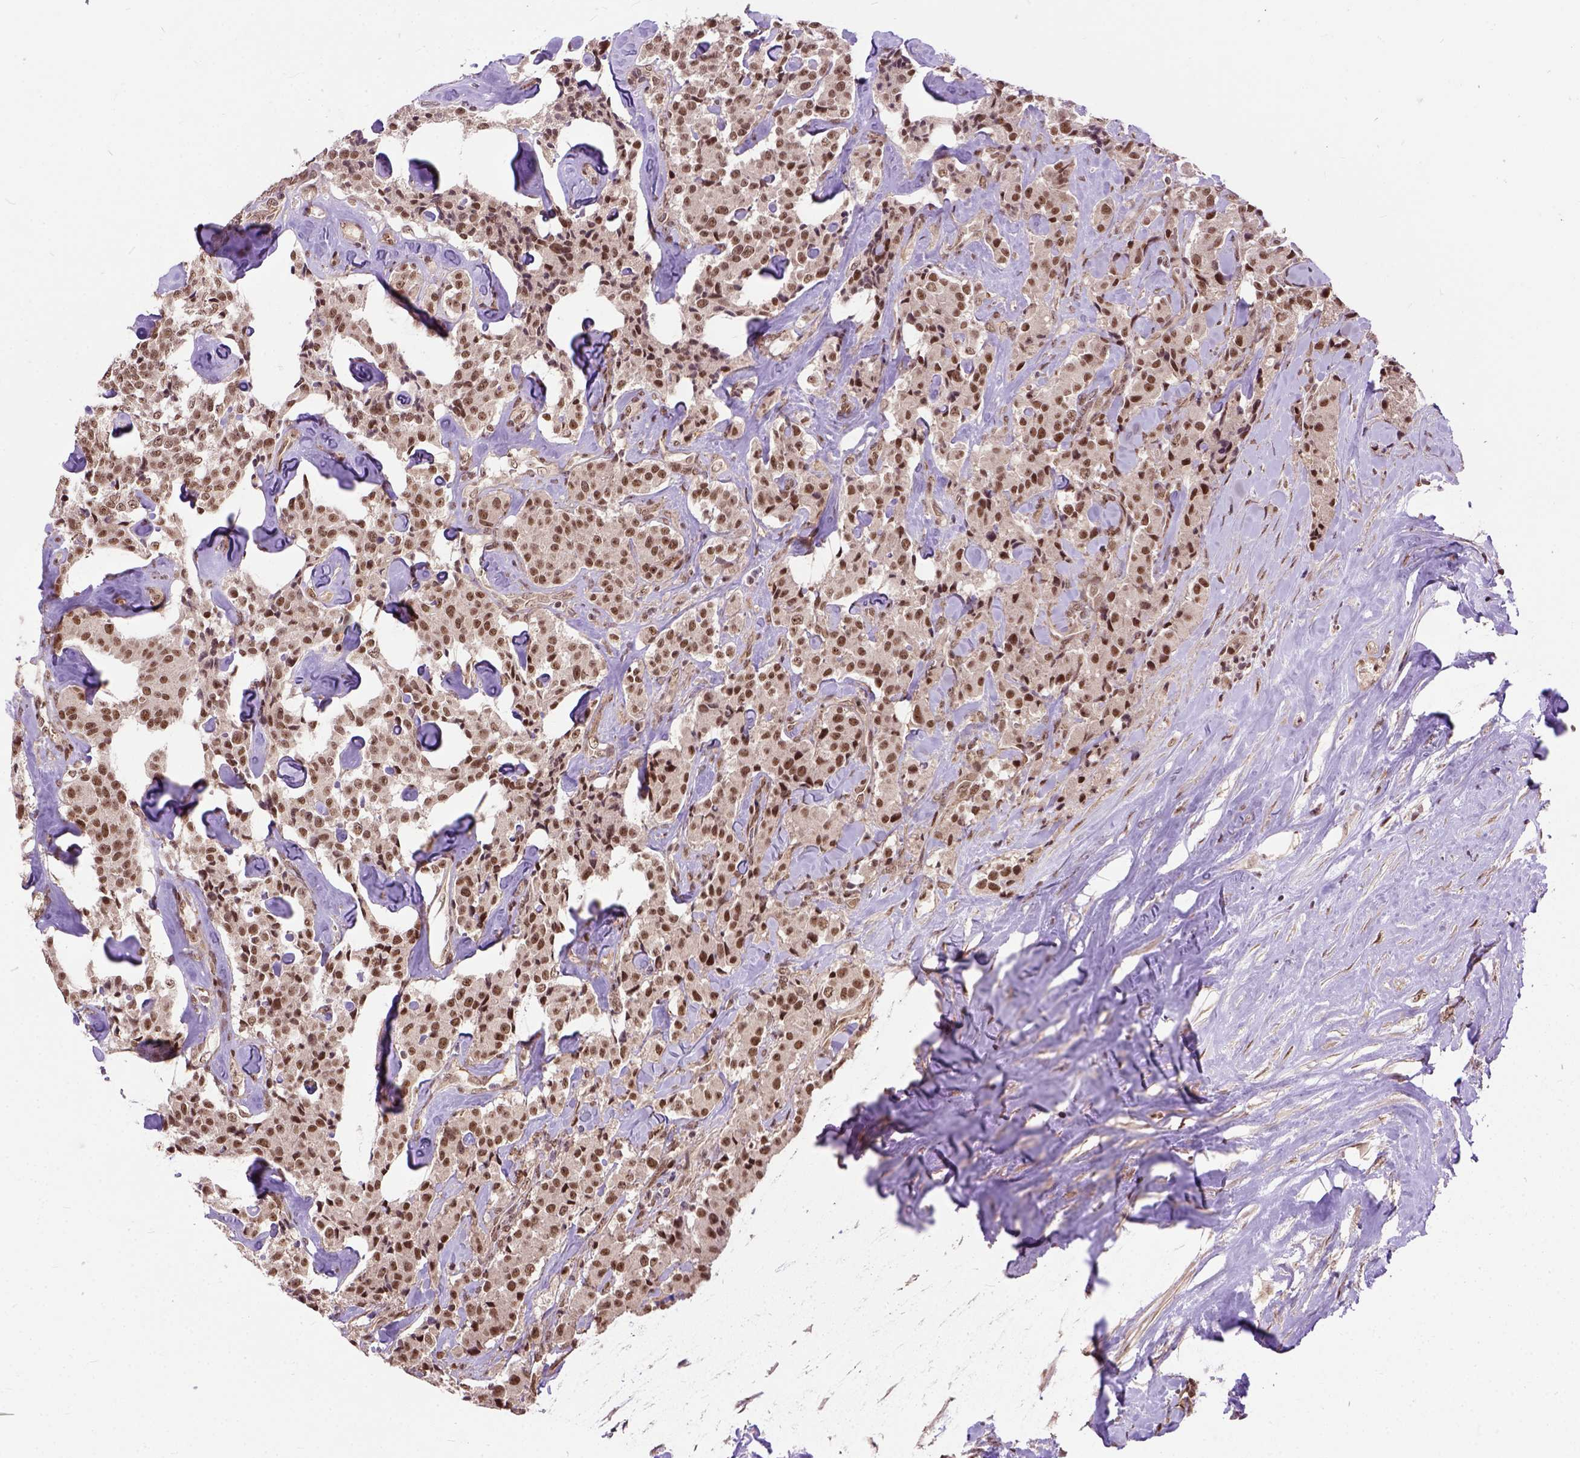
{"staining": {"intensity": "moderate", "quantity": ">75%", "location": "nuclear"}, "tissue": "carcinoid", "cell_type": "Tumor cells", "image_type": "cancer", "snomed": [{"axis": "morphology", "description": "Carcinoid, malignant, NOS"}, {"axis": "topography", "description": "Pancreas"}], "caption": "High-power microscopy captured an IHC micrograph of carcinoid (malignant), revealing moderate nuclear expression in about >75% of tumor cells.", "gene": "ZNF630", "patient": {"sex": "male", "age": 41}}